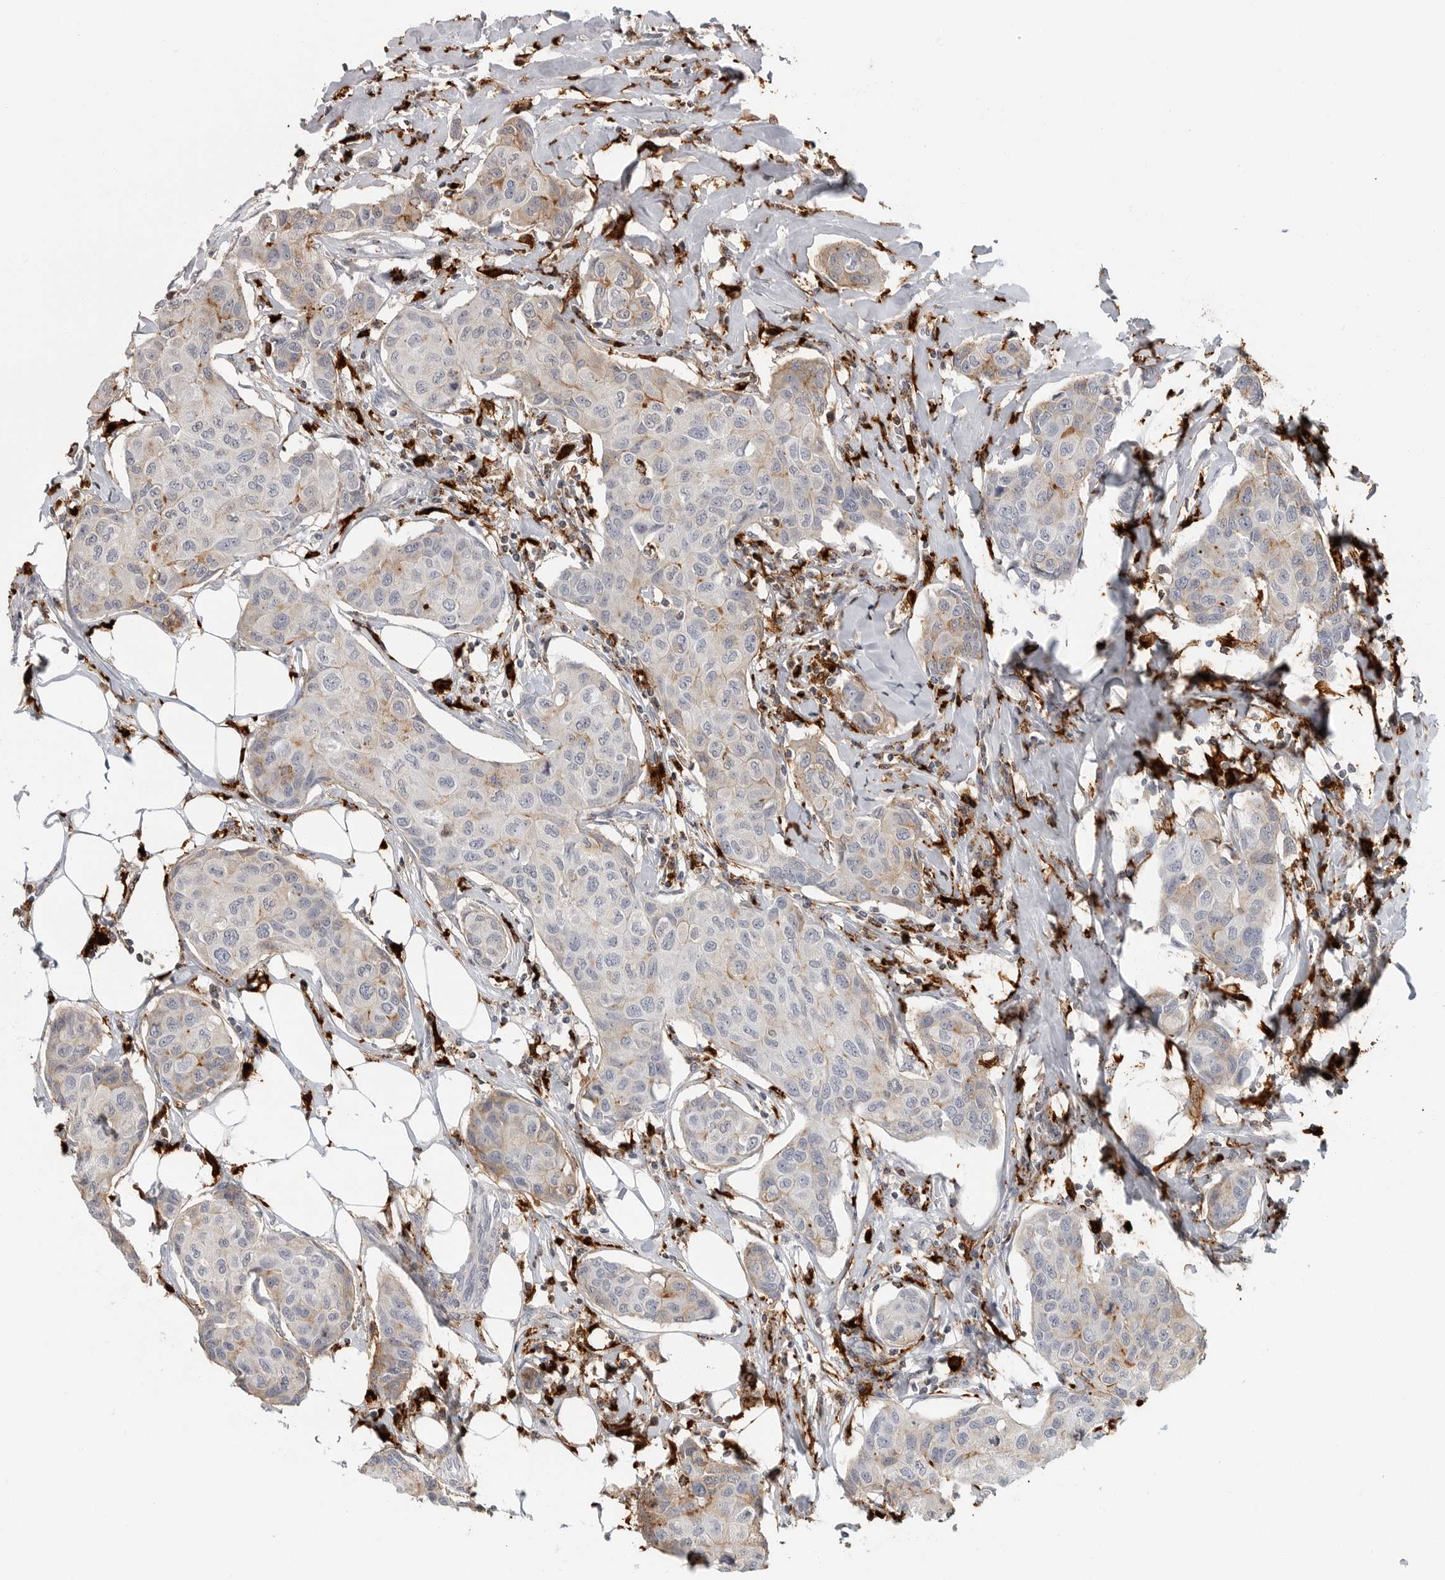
{"staining": {"intensity": "moderate", "quantity": "<25%", "location": "cytoplasmic/membranous"}, "tissue": "breast cancer", "cell_type": "Tumor cells", "image_type": "cancer", "snomed": [{"axis": "morphology", "description": "Duct carcinoma"}, {"axis": "topography", "description": "Breast"}], "caption": "Immunohistochemistry histopathology image of human breast infiltrating ductal carcinoma stained for a protein (brown), which reveals low levels of moderate cytoplasmic/membranous positivity in approximately <25% of tumor cells.", "gene": "IFI30", "patient": {"sex": "female", "age": 80}}